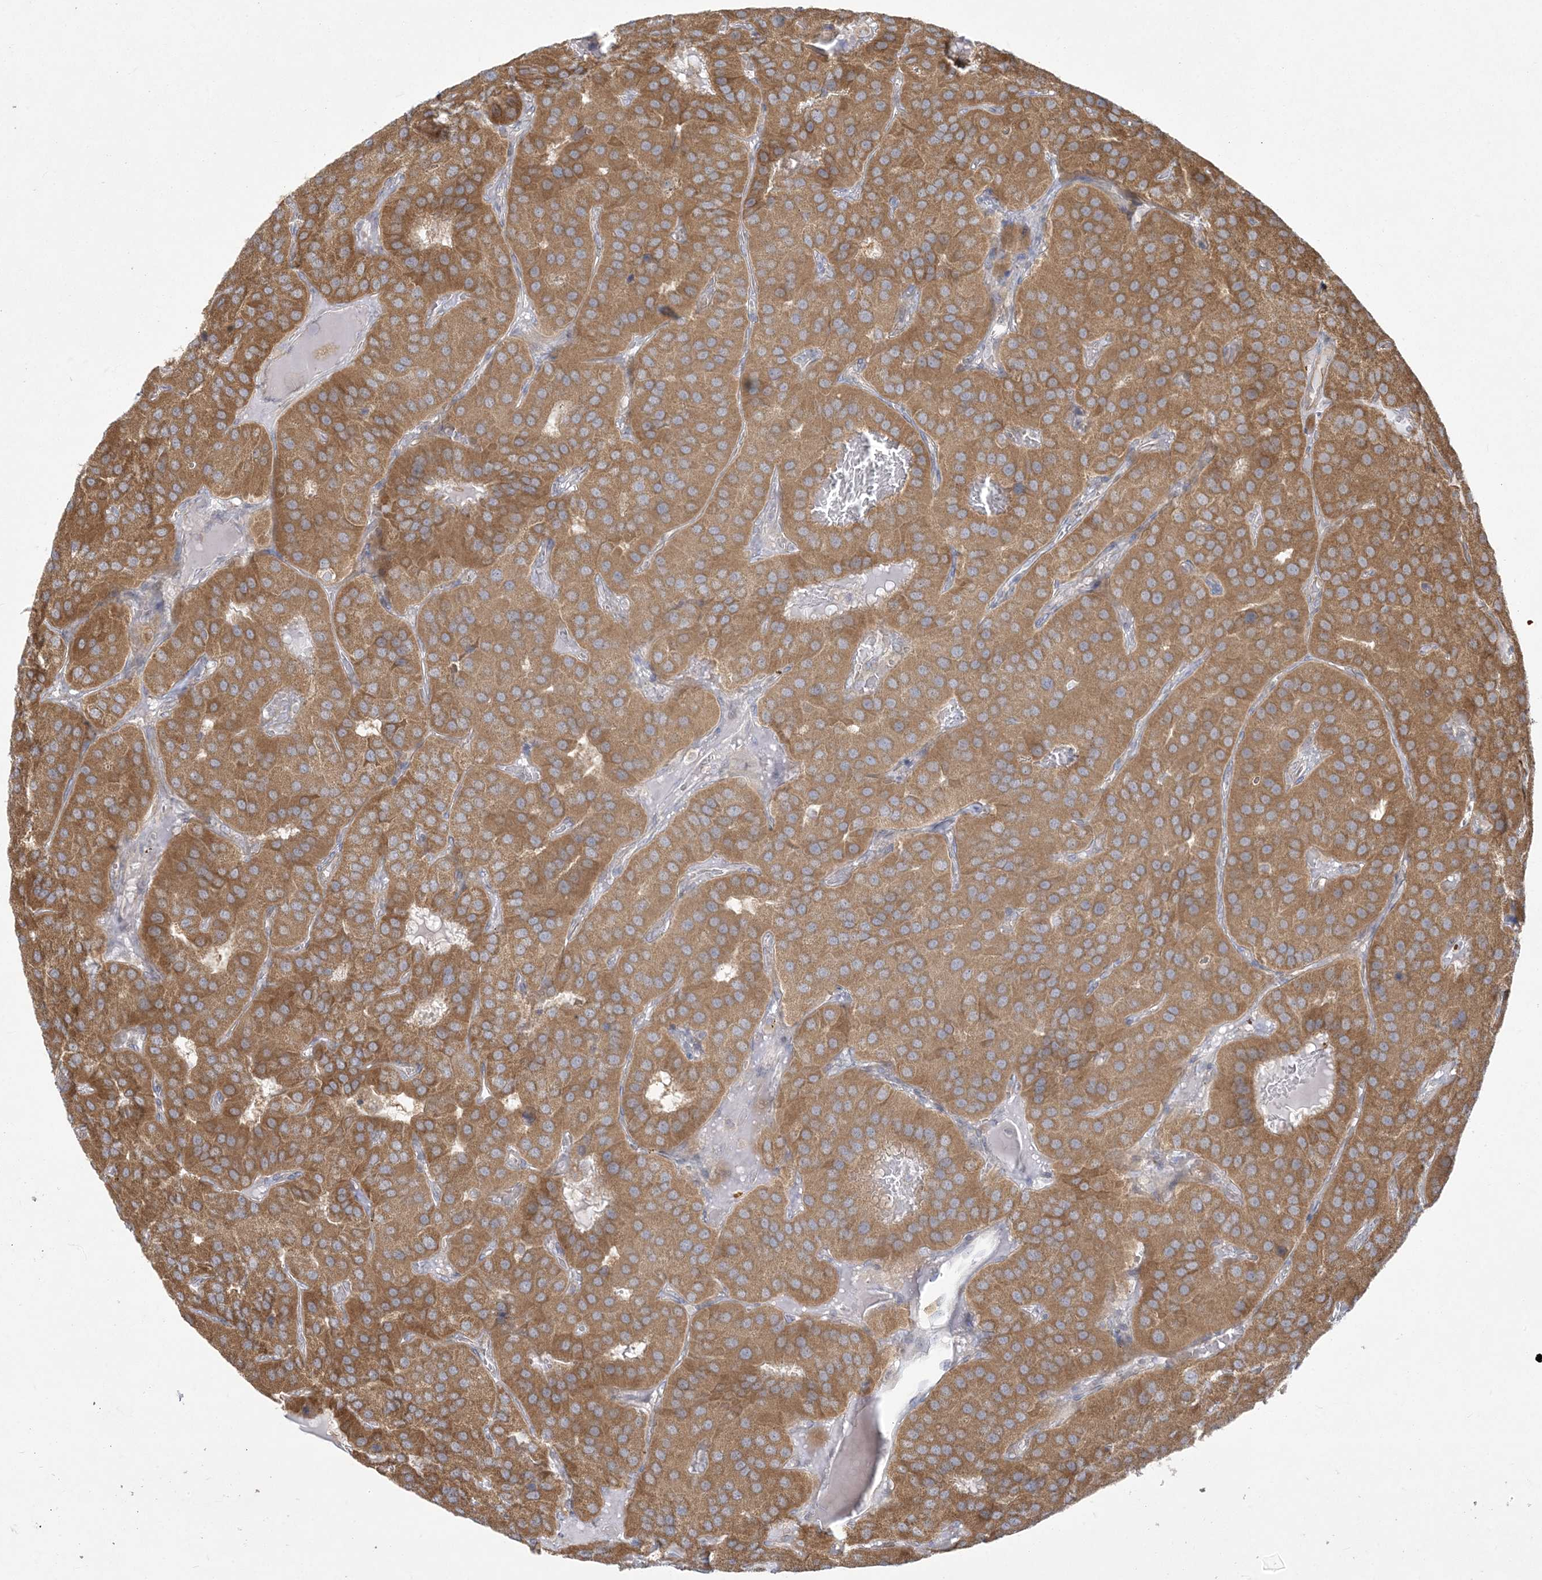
{"staining": {"intensity": "moderate", "quantity": ">75%", "location": "cytoplasmic/membranous"}, "tissue": "parathyroid gland", "cell_type": "Glandular cells", "image_type": "normal", "snomed": [{"axis": "morphology", "description": "Normal tissue, NOS"}, {"axis": "morphology", "description": "Adenoma, NOS"}, {"axis": "topography", "description": "Parathyroid gland"}], "caption": "Protein positivity by IHC shows moderate cytoplasmic/membranous positivity in about >75% of glandular cells in normal parathyroid gland.", "gene": "ZC3H6", "patient": {"sex": "female", "age": 86}}